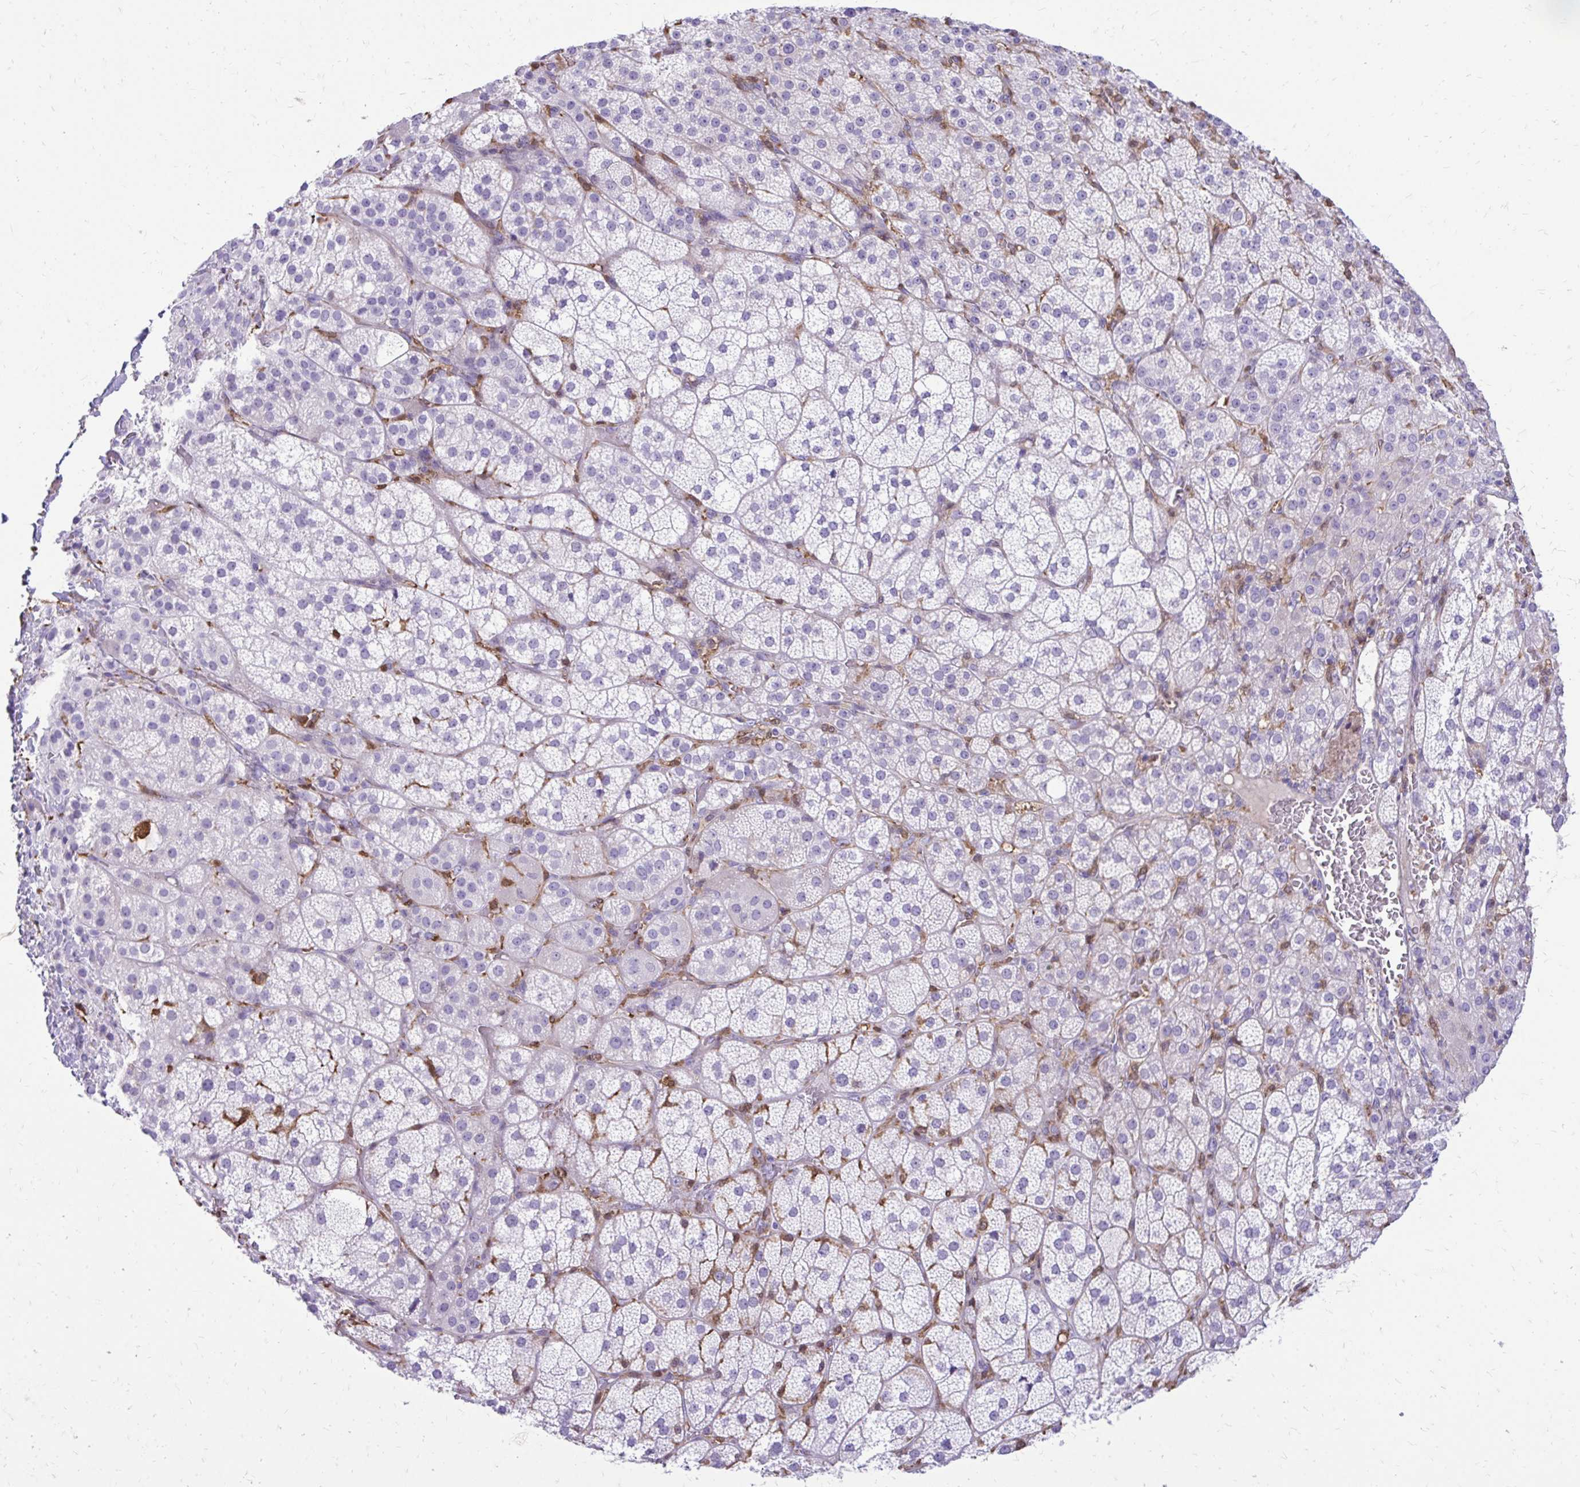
{"staining": {"intensity": "negative", "quantity": "none", "location": "none"}, "tissue": "adrenal gland", "cell_type": "Glandular cells", "image_type": "normal", "snomed": [{"axis": "morphology", "description": "Normal tissue, NOS"}, {"axis": "topography", "description": "Adrenal gland"}], "caption": "Glandular cells are negative for brown protein staining in unremarkable adrenal gland. (DAB immunohistochemistry (IHC) with hematoxylin counter stain).", "gene": "SIGLEC11", "patient": {"sex": "female", "age": 60}}